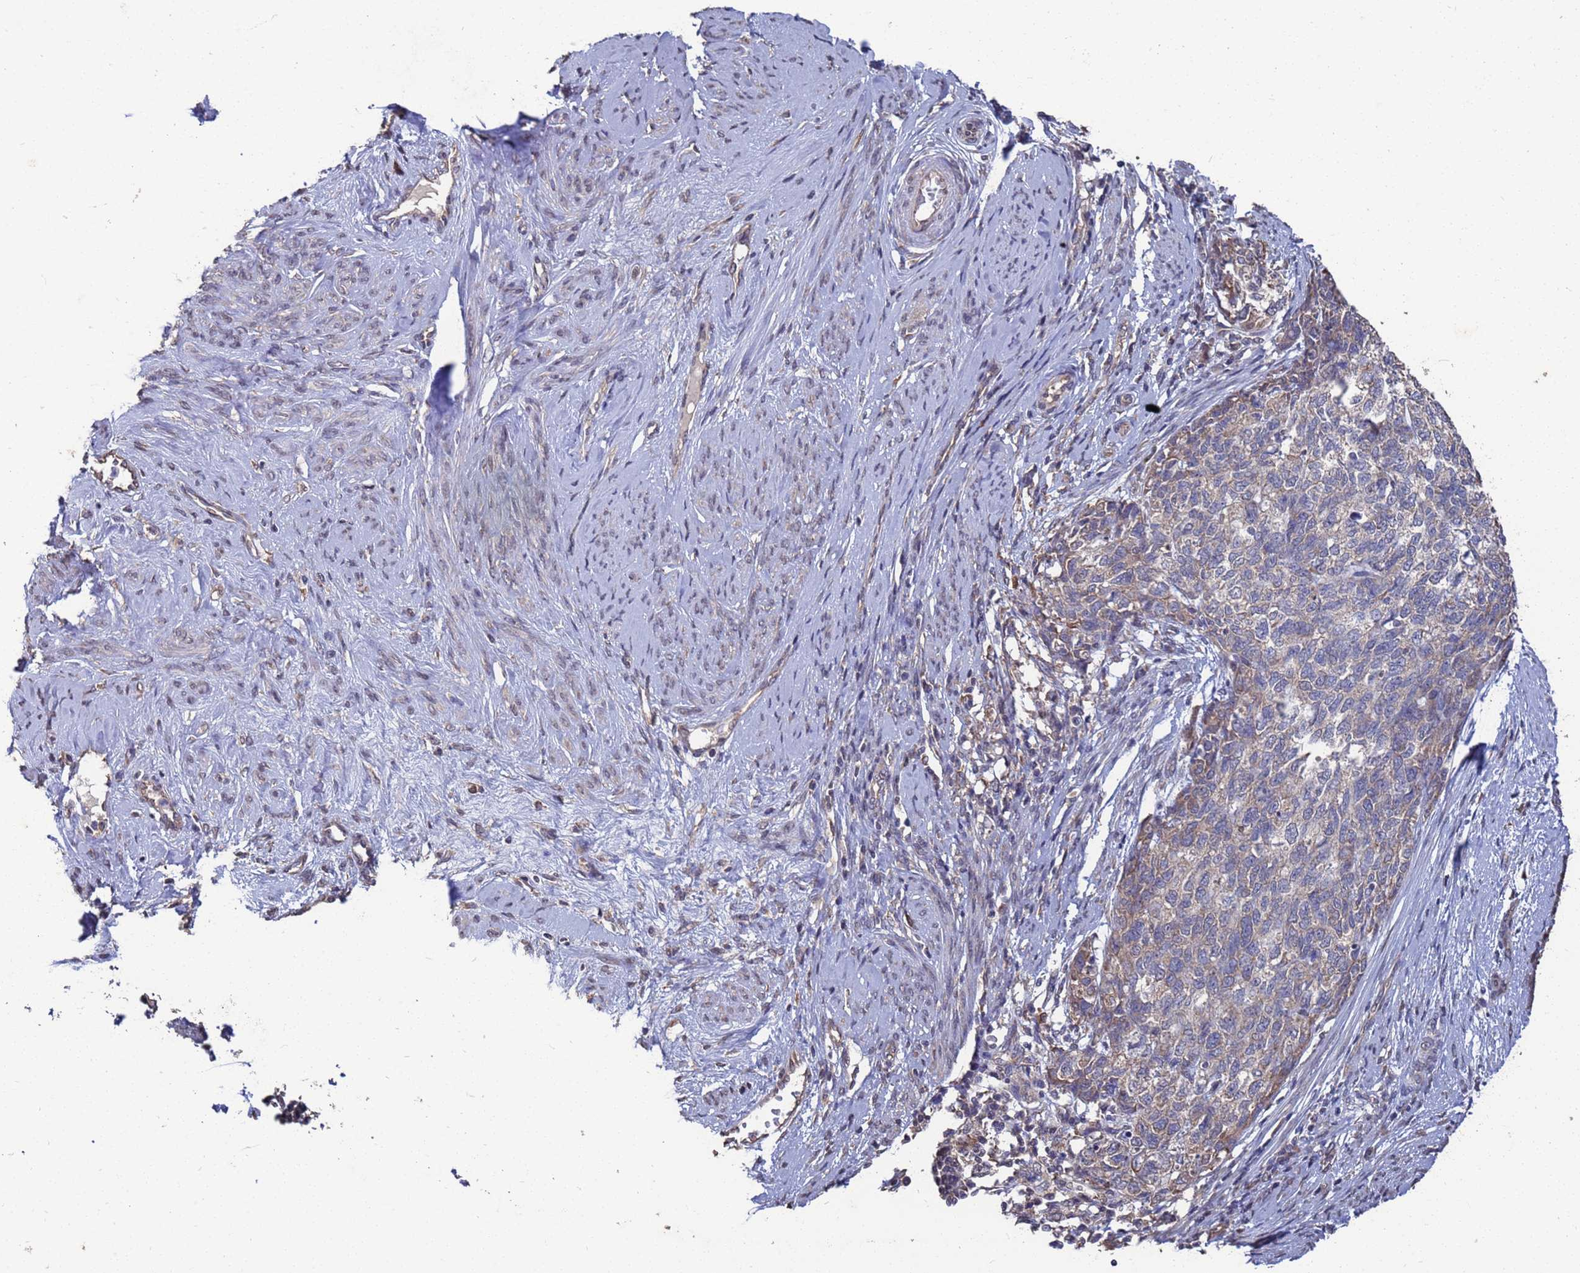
{"staining": {"intensity": "moderate", "quantity": "25%-75%", "location": "cytoplasmic/membranous"}, "tissue": "cervical cancer", "cell_type": "Tumor cells", "image_type": "cancer", "snomed": [{"axis": "morphology", "description": "Squamous cell carcinoma, NOS"}, {"axis": "topography", "description": "Cervix"}], "caption": "The photomicrograph reveals immunohistochemical staining of squamous cell carcinoma (cervical). There is moderate cytoplasmic/membranous positivity is identified in approximately 25%-75% of tumor cells. The staining is performed using DAB (3,3'-diaminobenzidine) brown chromogen to label protein expression. The nuclei are counter-stained blue using hematoxylin.", "gene": "CFAP119", "patient": {"sex": "female", "age": 63}}